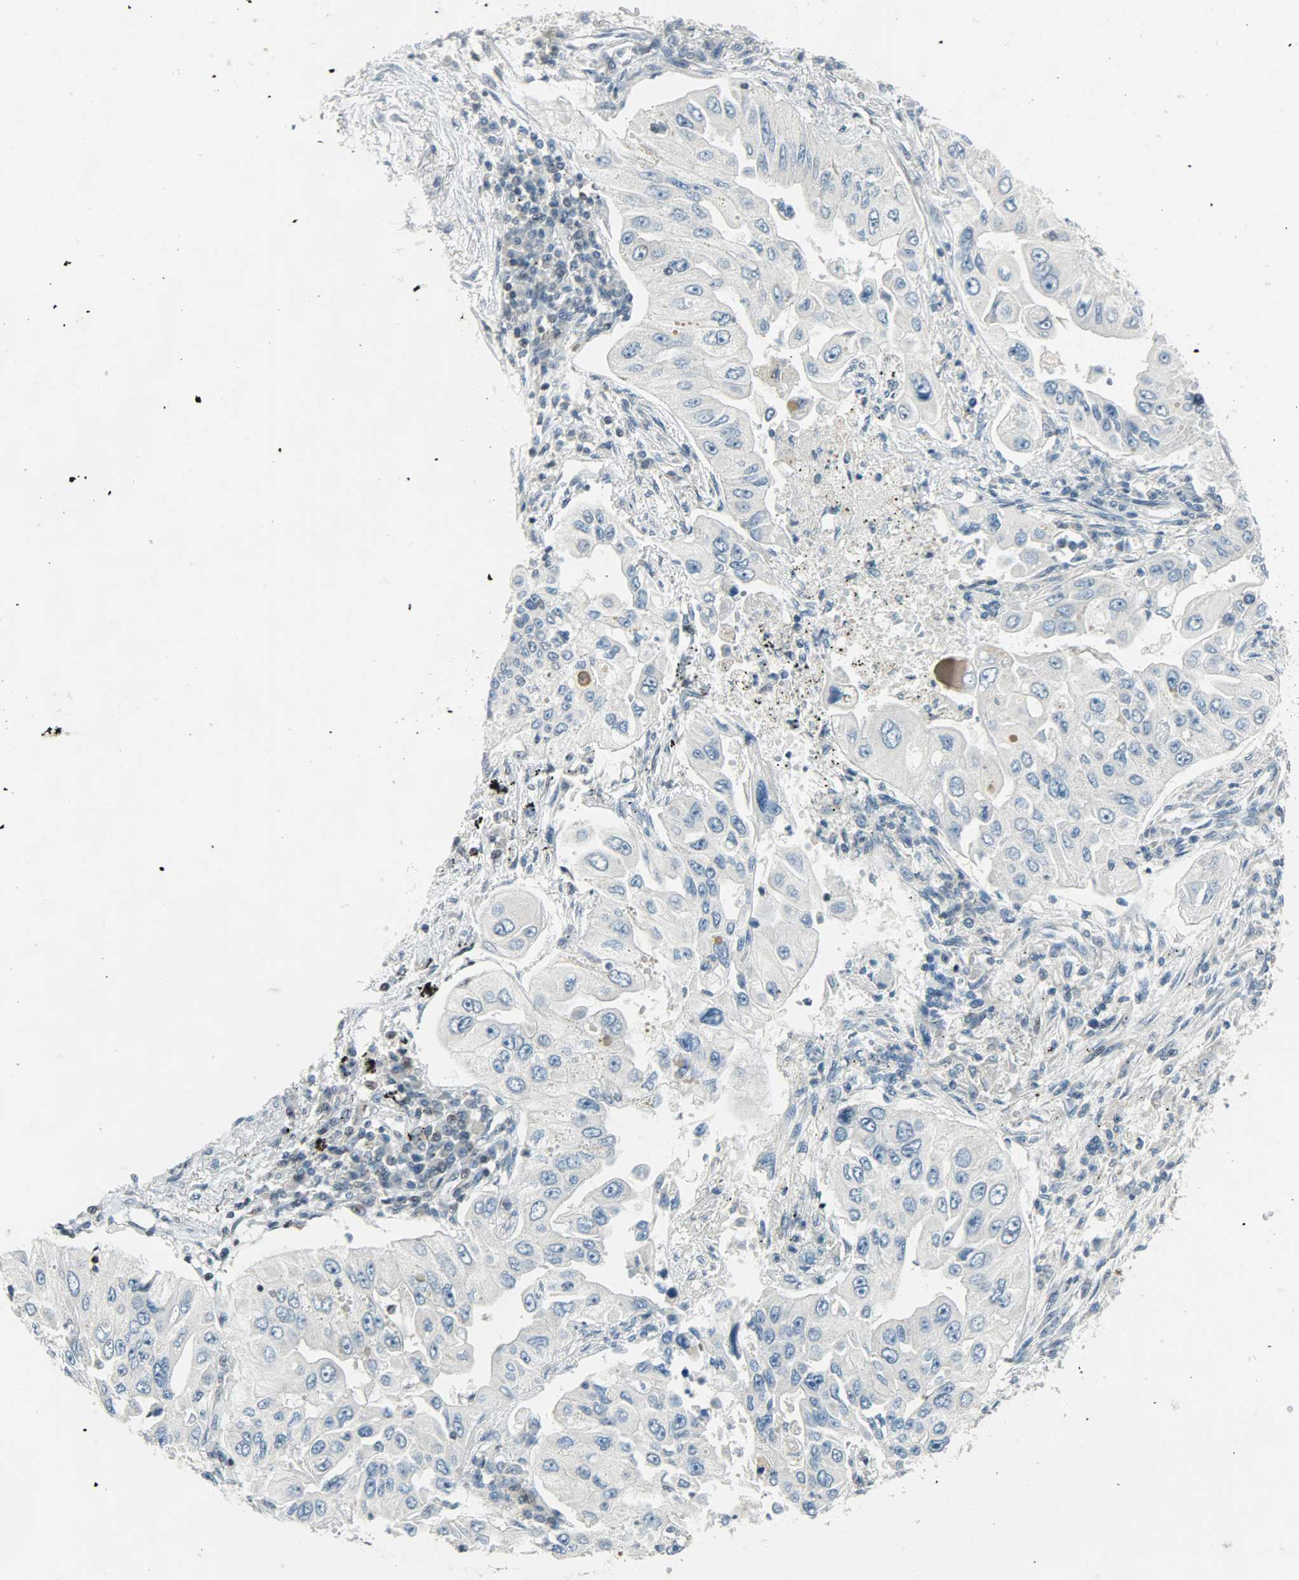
{"staining": {"intensity": "negative", "quantity": "none", "location": "none"}, "tissue": "lung cancer", "cell_type": "Tumor cells", "image_type": "cancer", "snomed": [{"axis": "morphology", "description": "Adenocarcinoma, NOS"}, {"axis": "topography", "description": "Lung"}], "caption": "This is an immunohistochemistry (IHC) photomicrograph of human lung cancer (adenocarcinoma). There is no staining in tumor cells.", "gene": "IL15", "patient": {"sex": "male", "age": 84}}